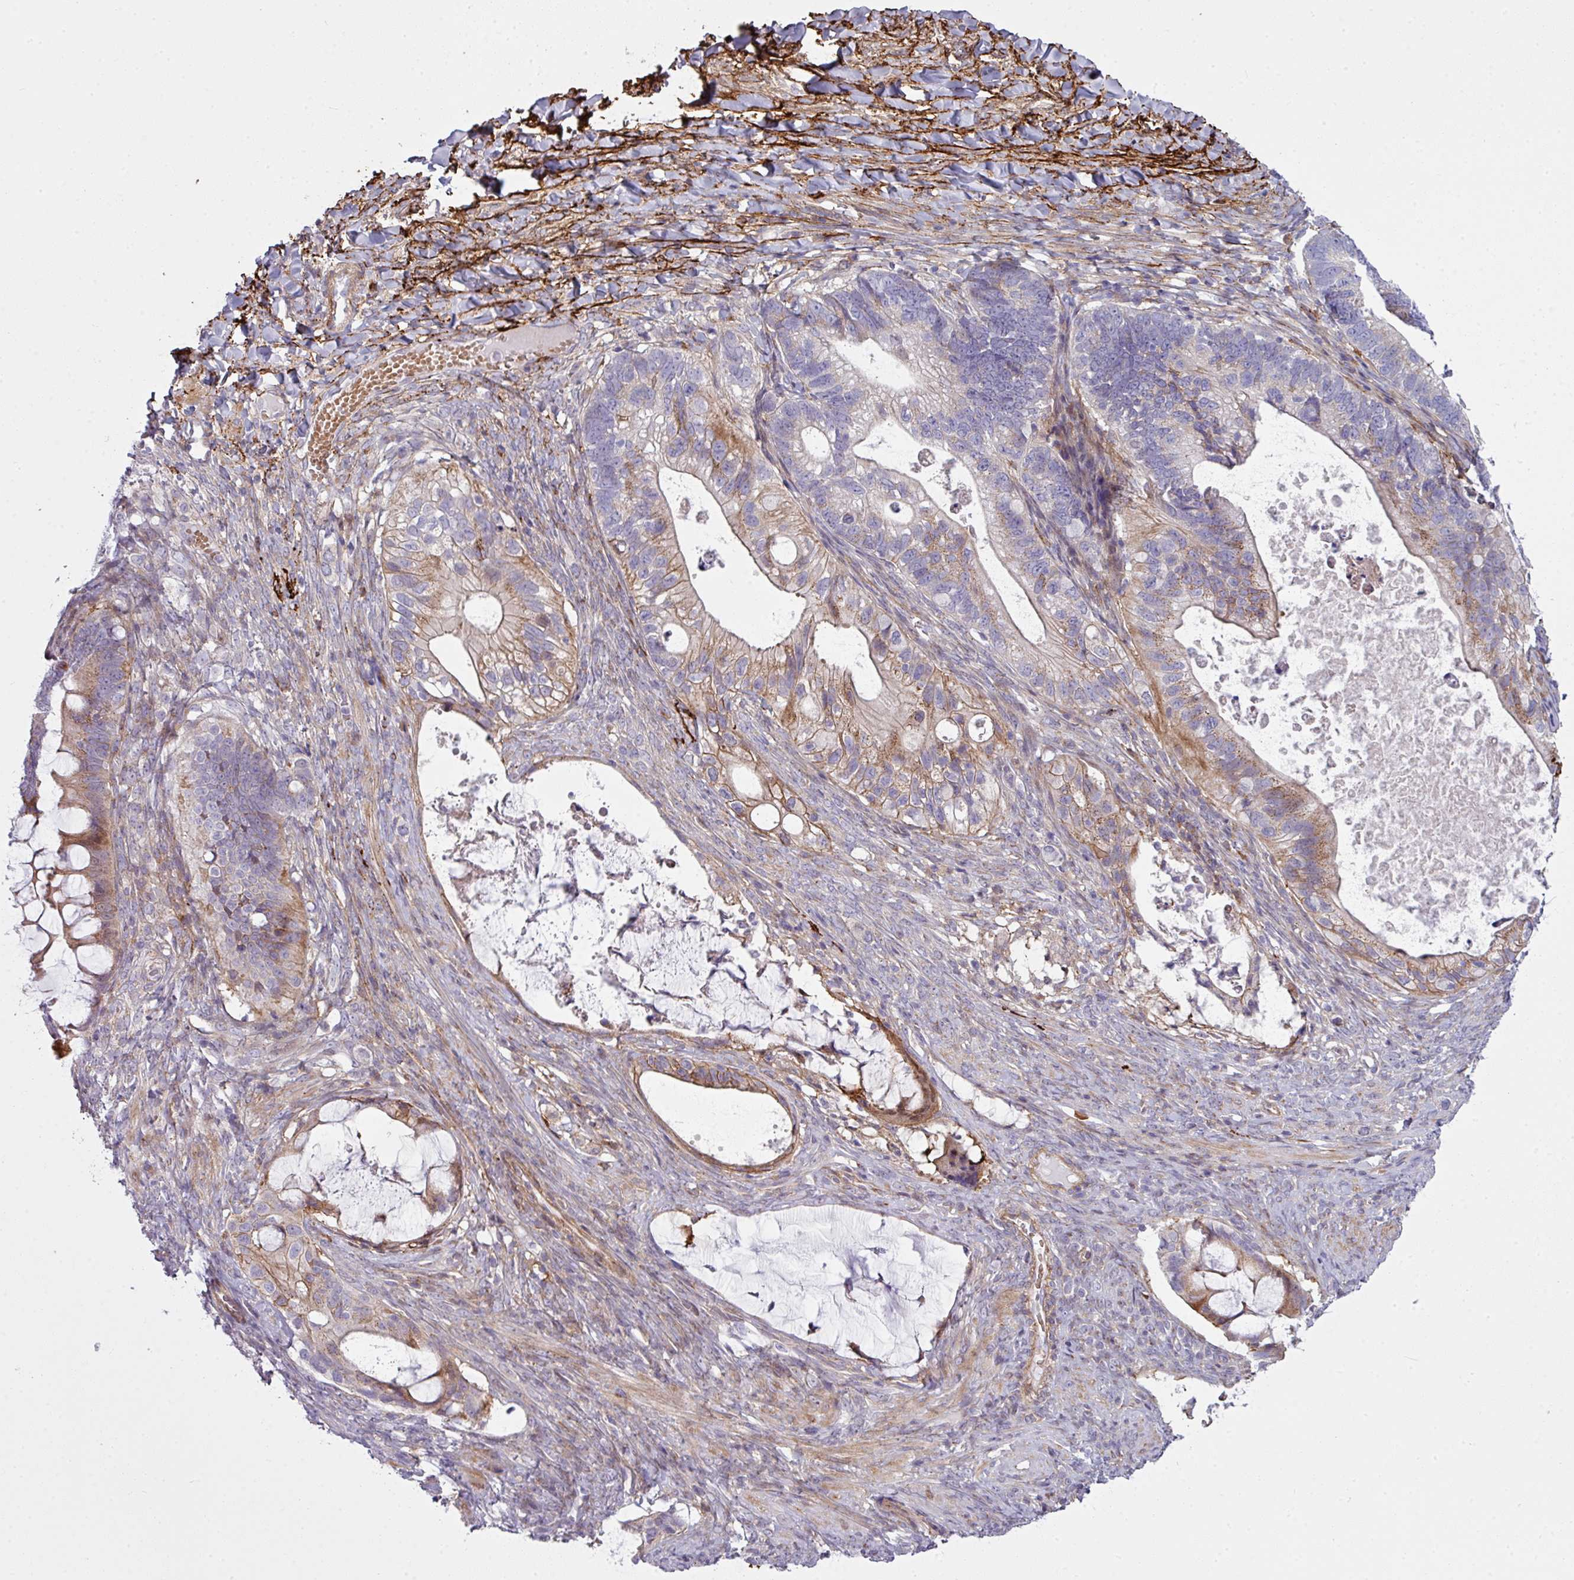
{"staining": {"intensity": "moderate", "quantity": "<25%", "location": "cytoplasmic/membranous"}, "tissue": "ovarian cancer", "cell_type": "Tumor cells", "image_type": "cancer", "snomed": [{"axis": "morphology", "description": "Cystadenocarcinoma, mucinous, NOS"}, {"axis": "topography", "description": "Ovary"}], "caption": "Ovarian cancer (mucinous cystadenocarcinoma) stained with DAB (3,3'-diaminobenzidine) IHC demonstrates low levels of moderate cytoplasmic/membranous expression in approximately <25% of tumor cells. (DAB IHC with brightfield microscopy, high magnification).", "gene": "COL8A1", "patient": {"sex": "female", "age": 61}}